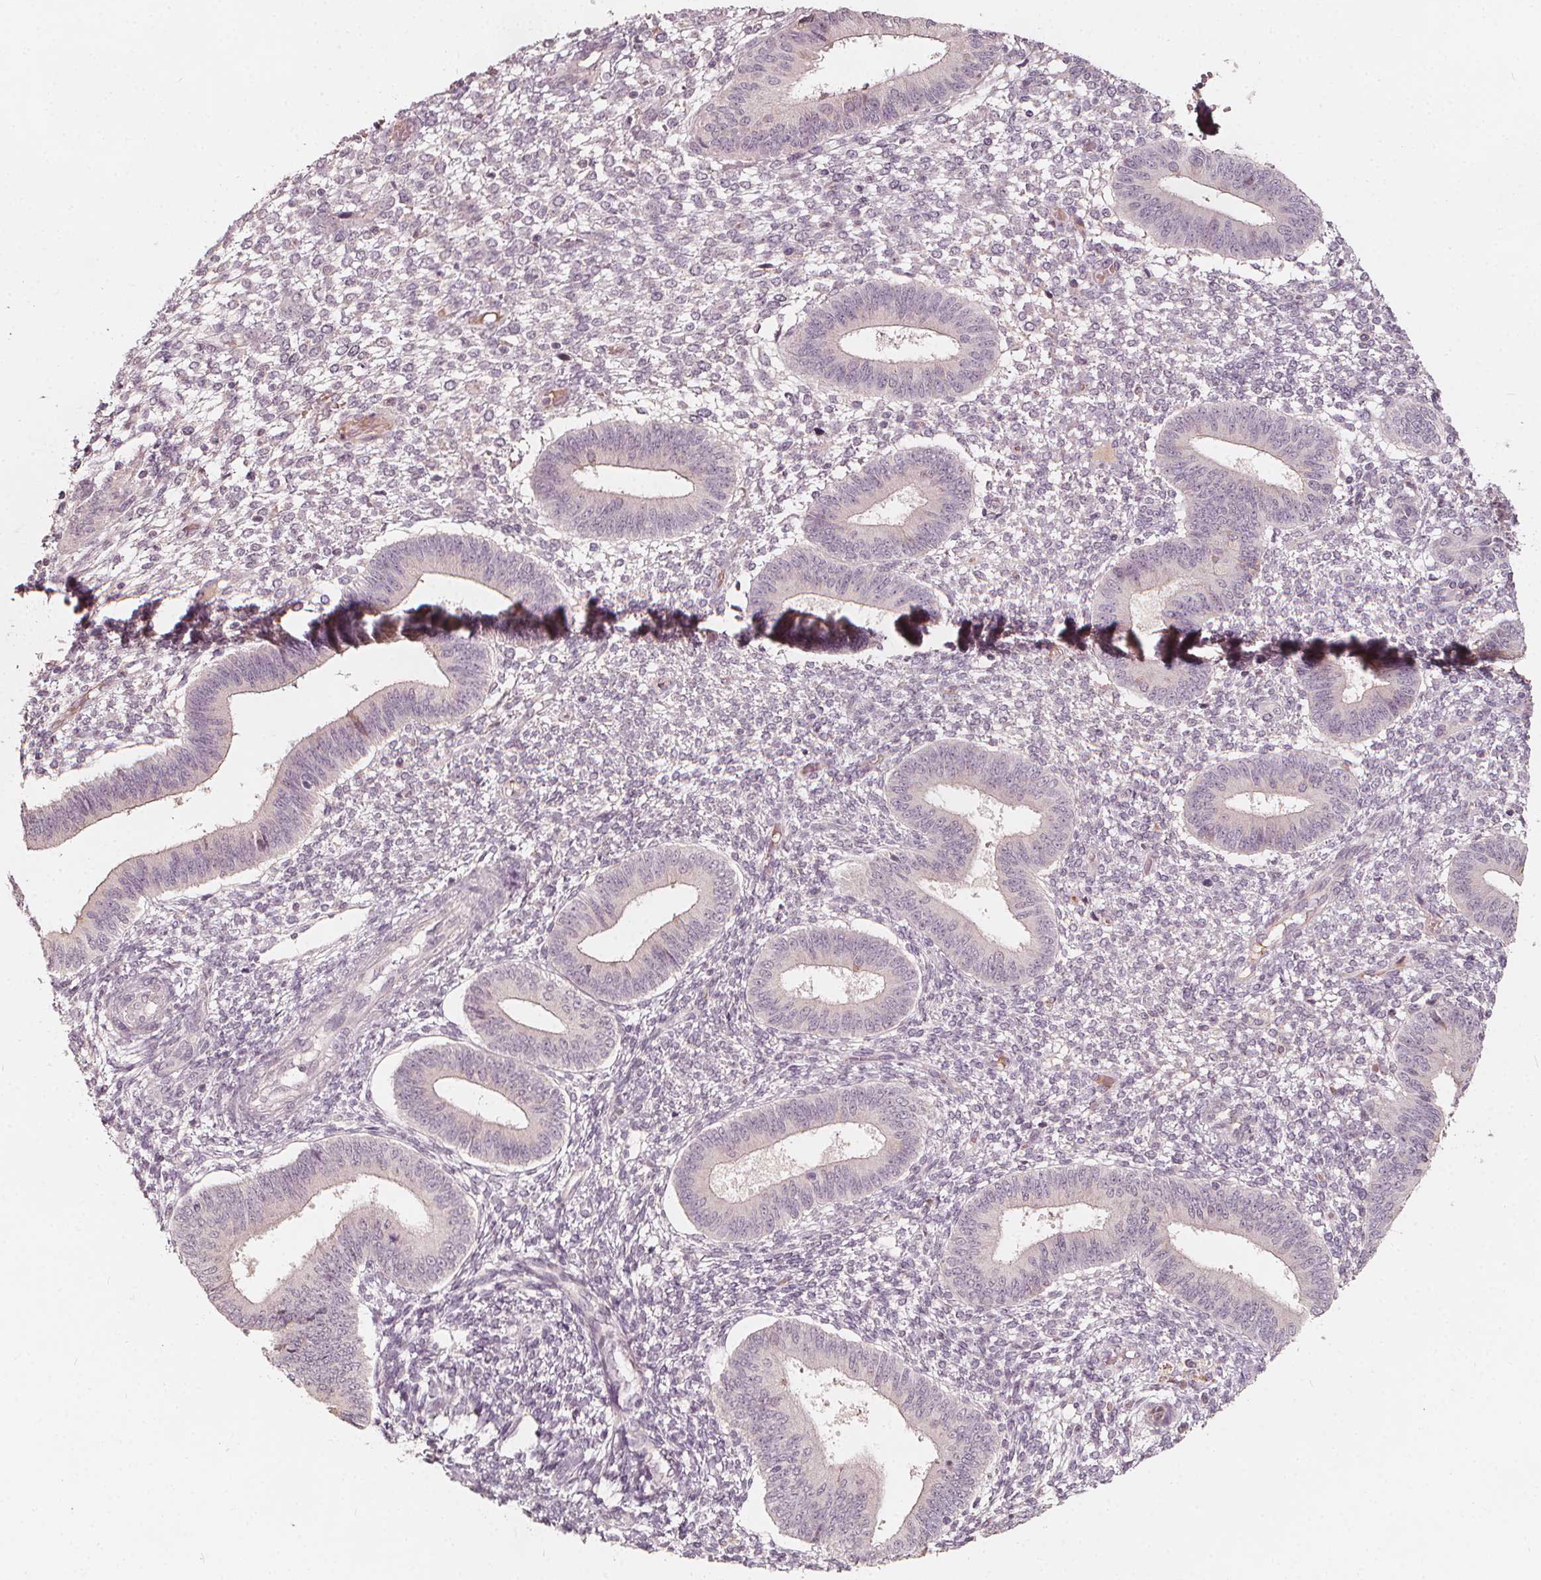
{"staining": {"intensity": "negative", "quantity": "none", "location": "none"}, "tissue": "endometrium", "cell_type": "Cells in endometrial stroma", "image_type": "normal", "snomed": [{"axis": "morphology", "description": "Normal tissue, NOS"}, {"axis": "topography", "description": "Endometrium"}], "caption": "A micrograph of endometrium stained for a protein demonstrates no brown staining in cells in endometrial stroma.", "gene": "NPC1L1", "patient": {"sex": "female", "age": 42}}